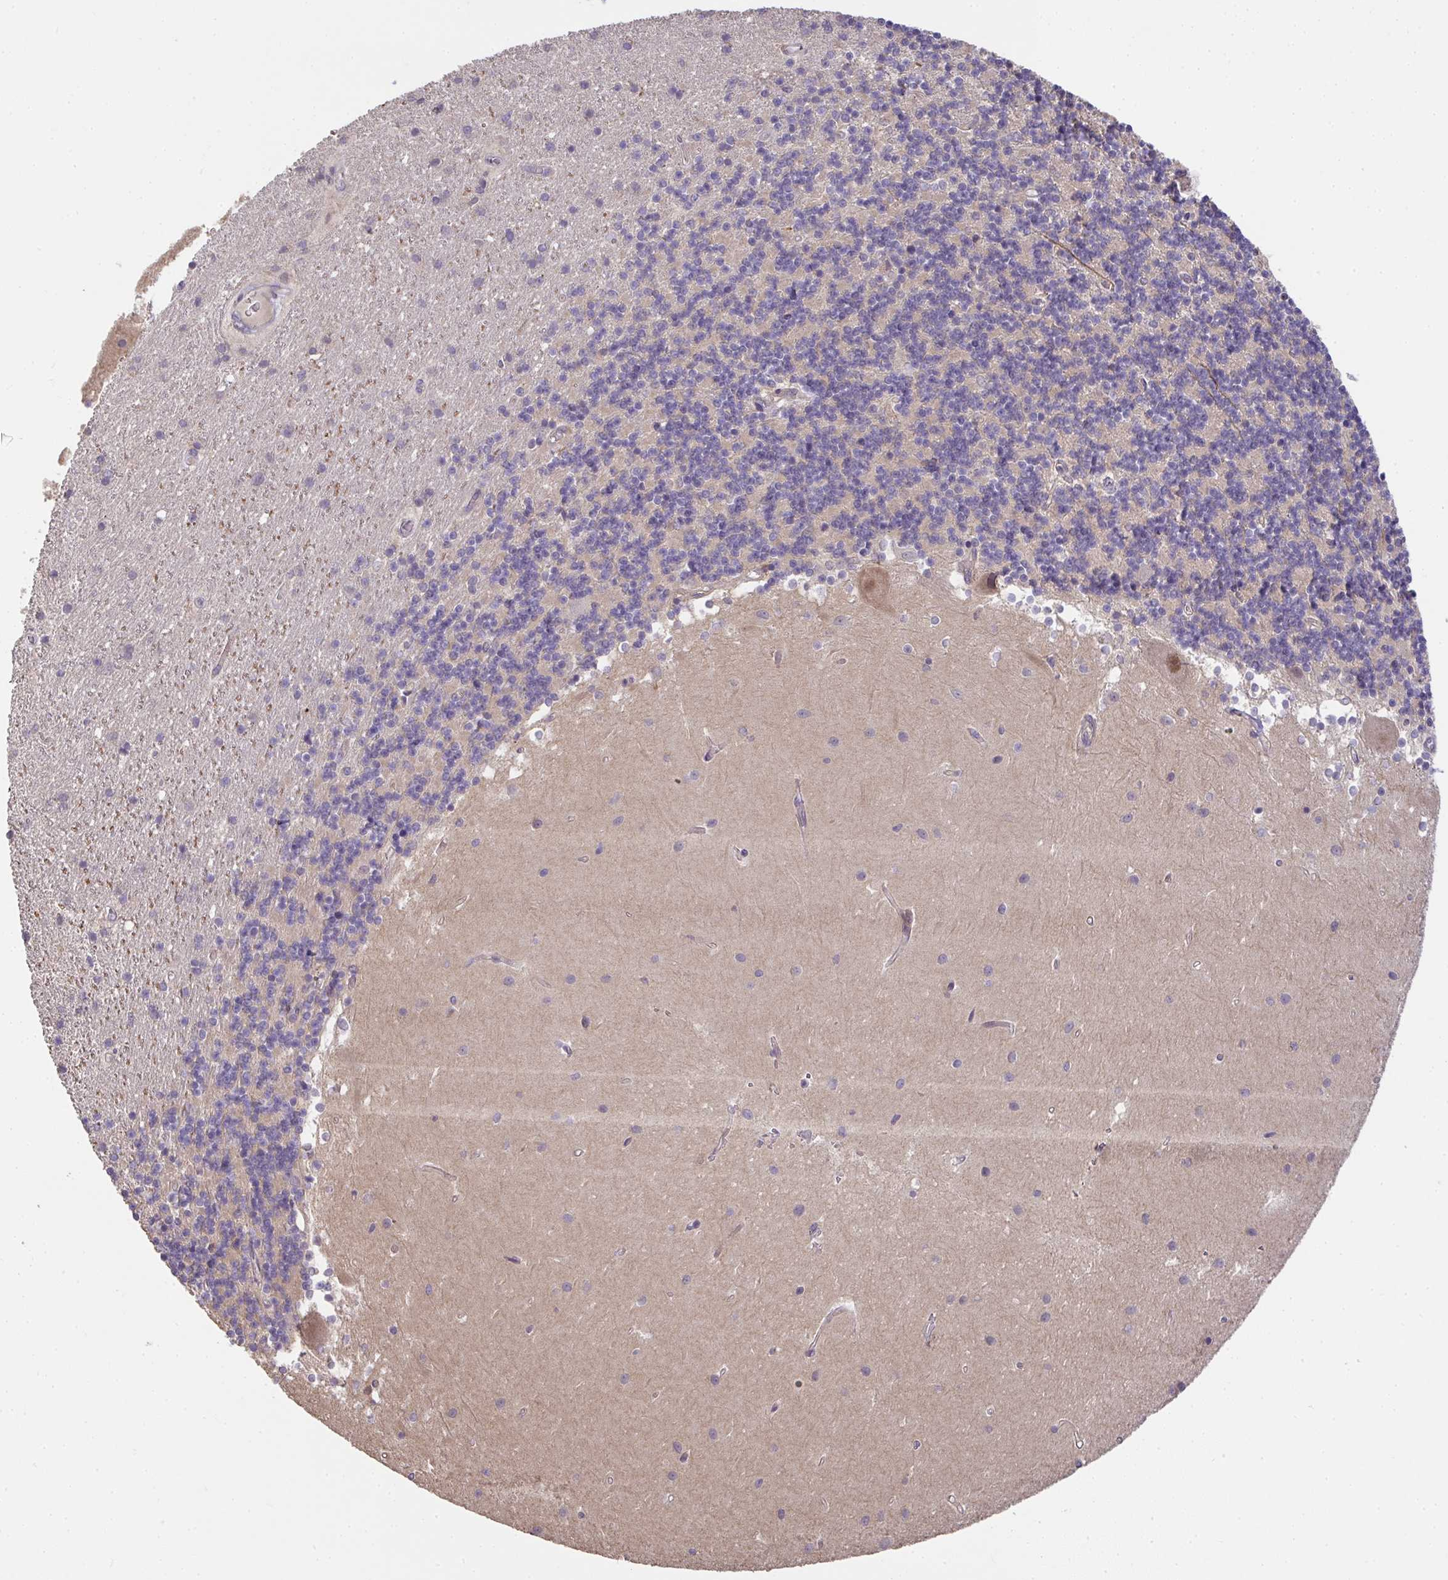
{"staining": {"intensity": "negative", "quantity": "none", "location": "none"}, "tissue": "cerebellum", "cell_type": "Cells in granular layer", "image_type": "normal", "snomed": [{"axis": "morphology", "description": "Normal tissue, NOS"}, {"axis": "topography", "description": "Cerebellum"}], "caption": "There is no significant positivity in cells in granular layer of cerebellum. (DAB (3,3'-diaminobenzidine) immunohistochemistry (IHC) with hematoxylin counter stain).", "gene": "EEF1AKMT1", "patient": {"sex": "male", "age": 54}}